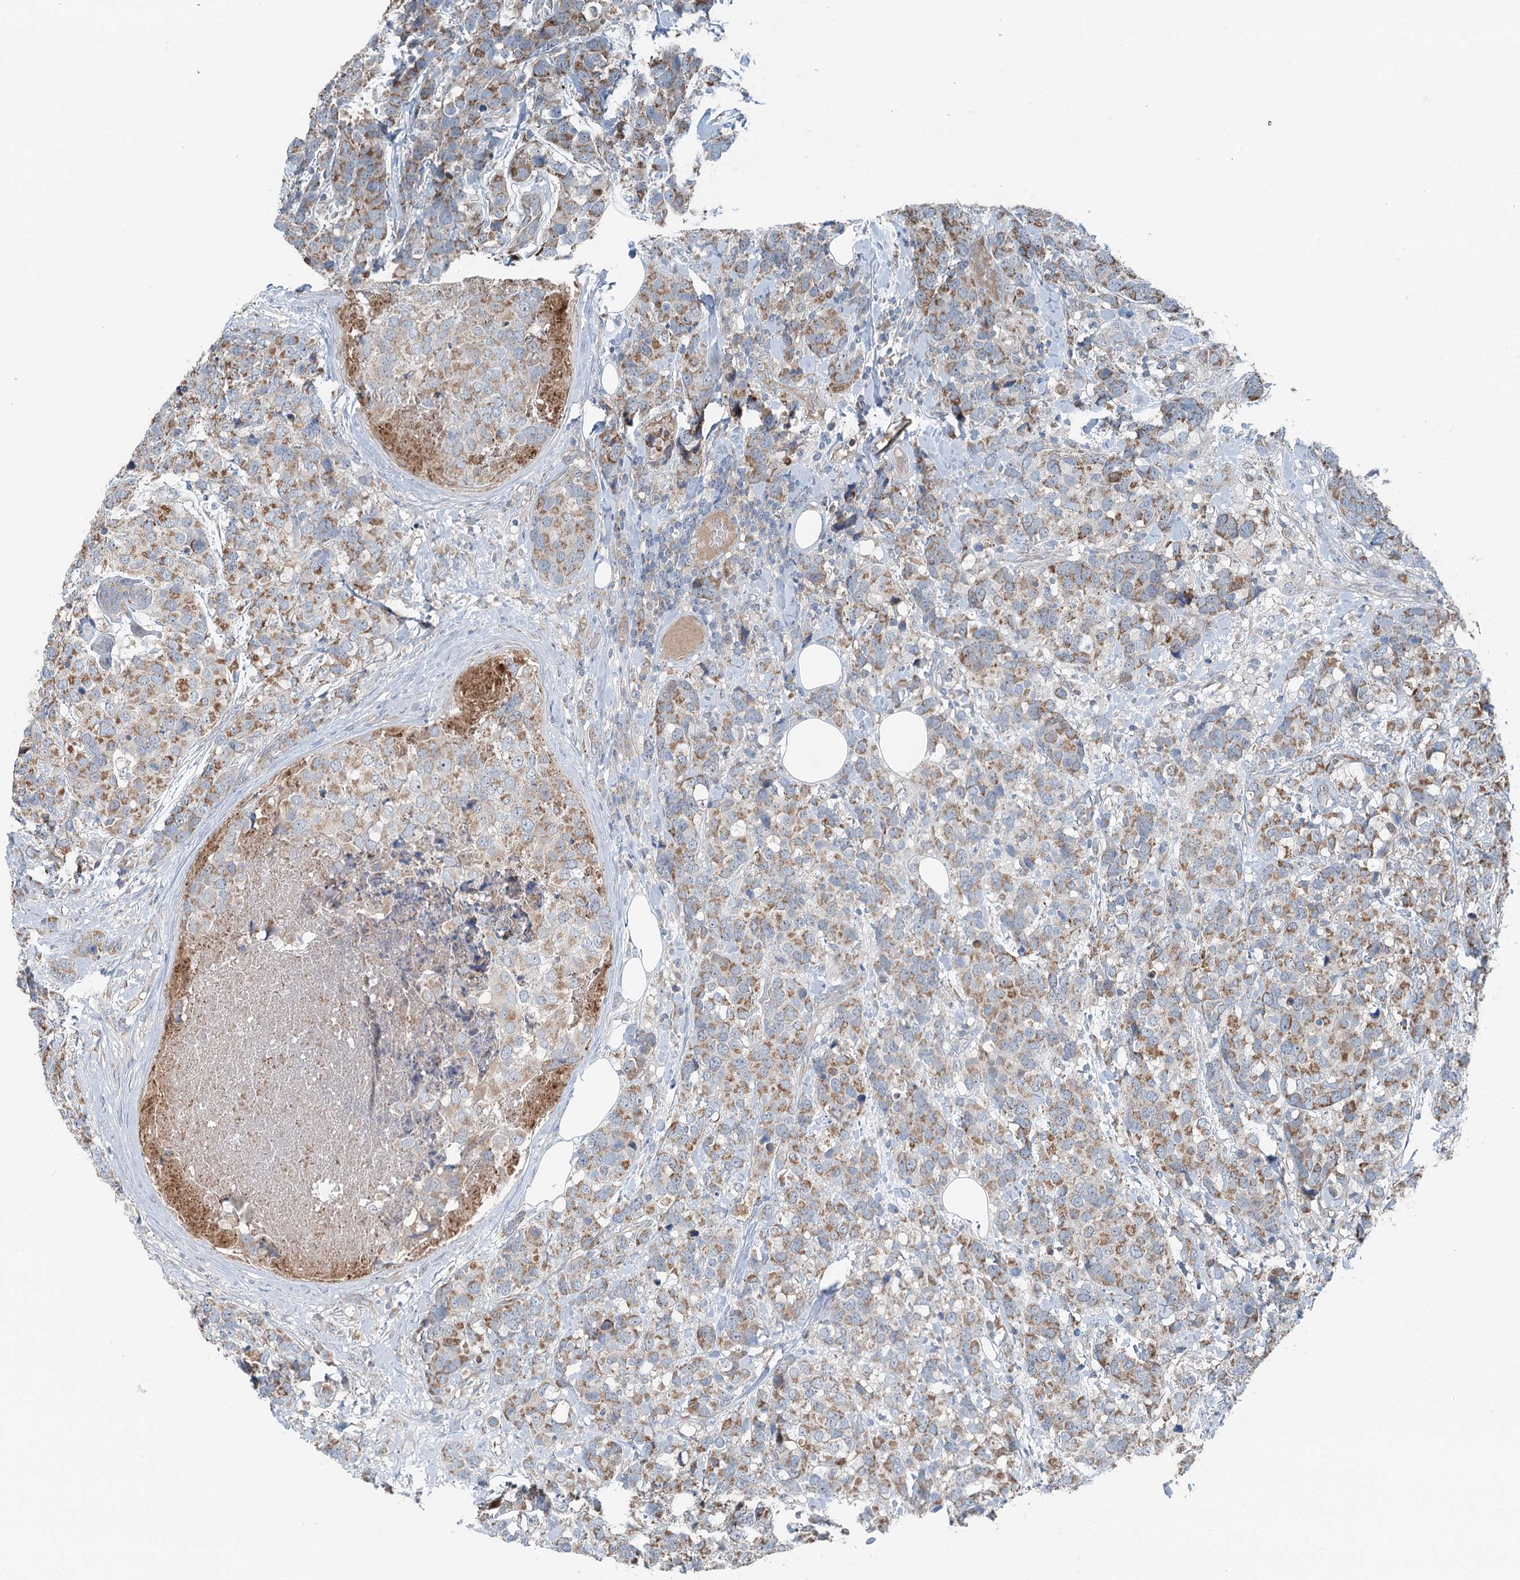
{"staining": {"intensity": "moderate", "quantity": "25%-75%", "location": "cytoplasmic/membranous"}, "tissue": "breast cancer", "cell_type": "Tumor cells", "image_type": "cancer", "snomed": [{"axis": "morphology", "description": "Lobular carcinoma"}, {"axis": "topography", "description": "Breast"}], "caption": "Protein expression analysis of human breast cancer reveals moderate cytoplasmic/membranous positivity in about 25%-75% of tumor cells.", "gene": "CHCHD5", "patient": {"sex": "female", "age": 59}}